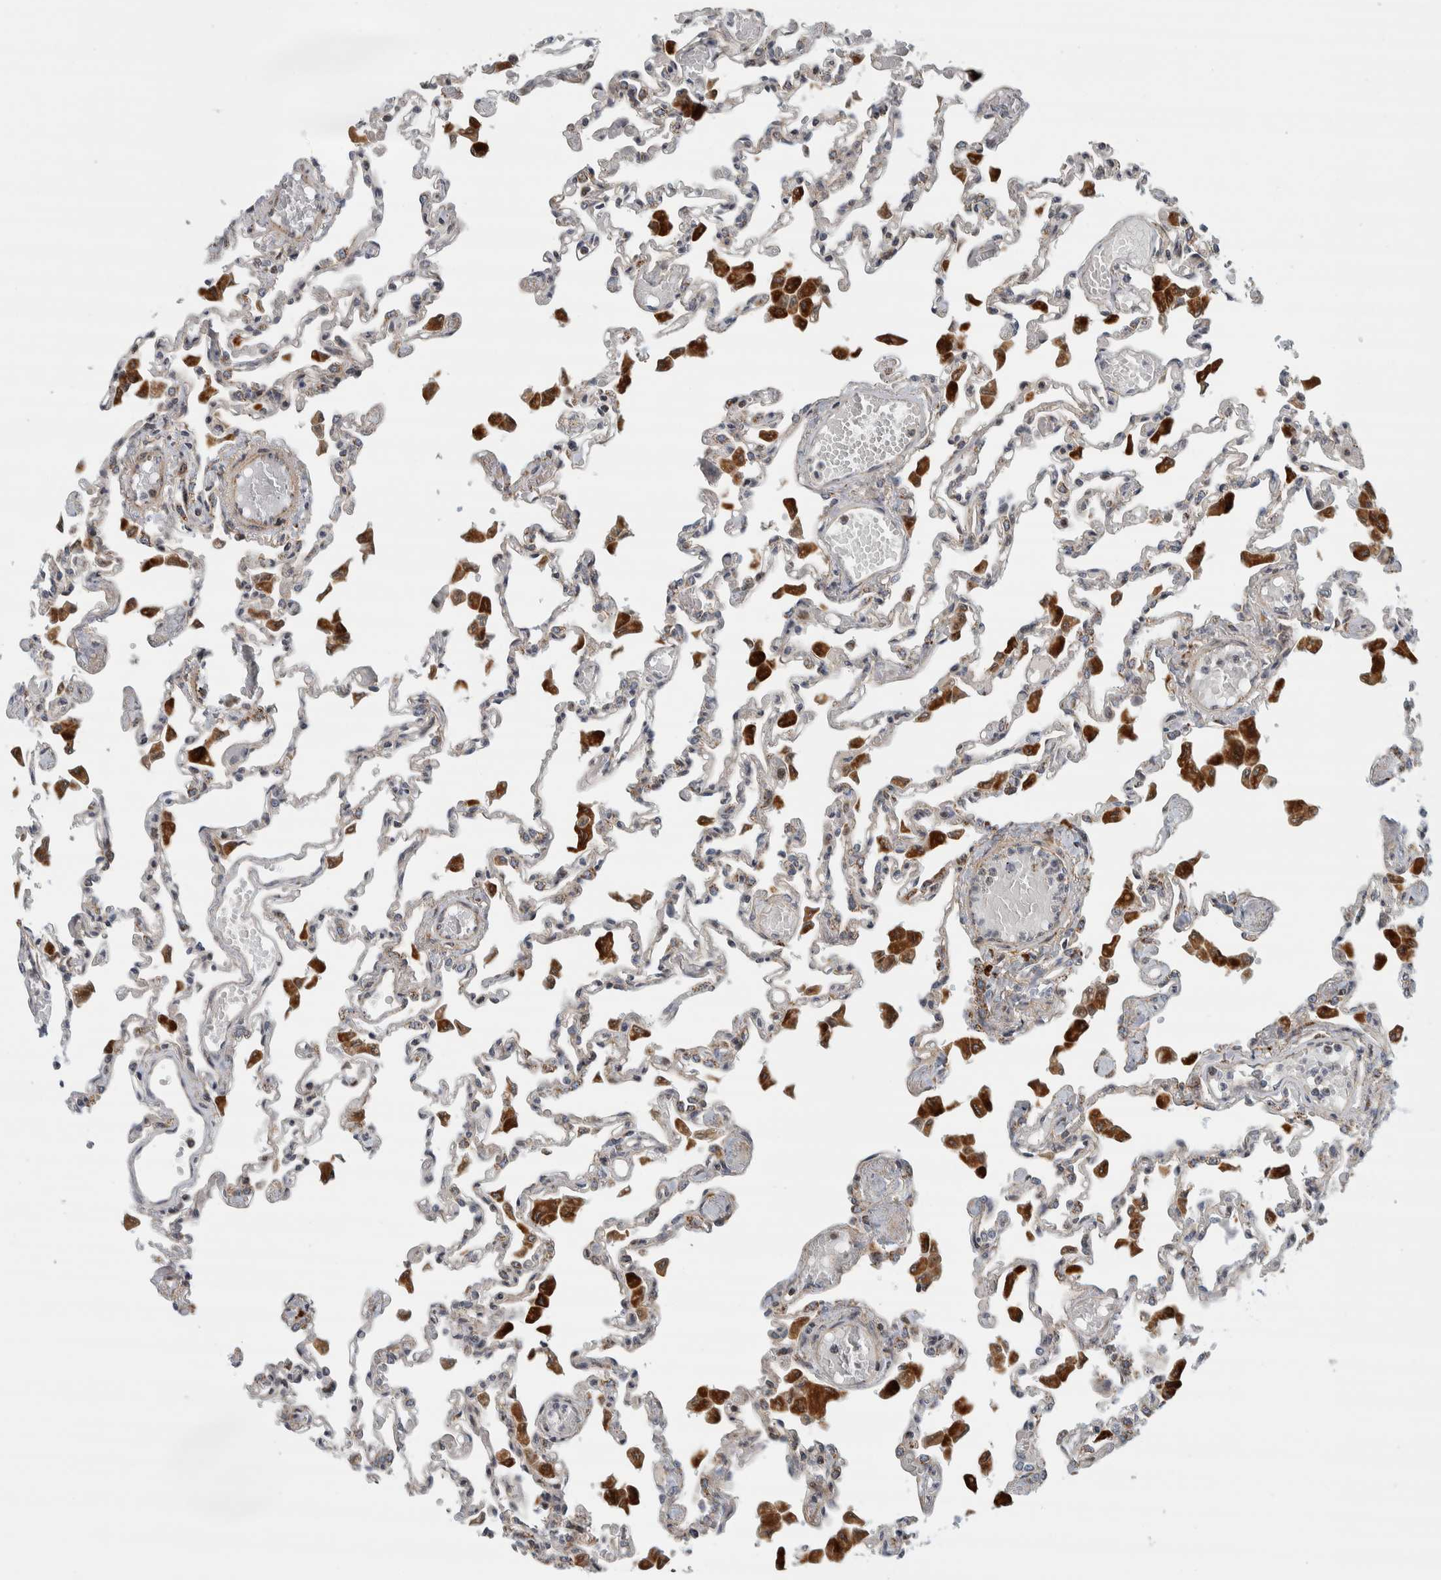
{"staining": {"intensity": "weak", "quantity": "<25%", "location": "cytoplasmic/membranous"}, "tissue": "lung", "cell_type": "Alveolar cells", "image_type": "normal", "snomed": [{"axis": "morphology", "description": "Normal tissue, NOS"}, {"axis": "topography", "description": "Bronchus"}, {"axis": "topography", "description": "Lung"}], "caption": "Protein analysis of benign lung exhibits no significant staining in alveolar cells.", "gene": "AFP", "patient": {"sex": "female", "age": 49}}